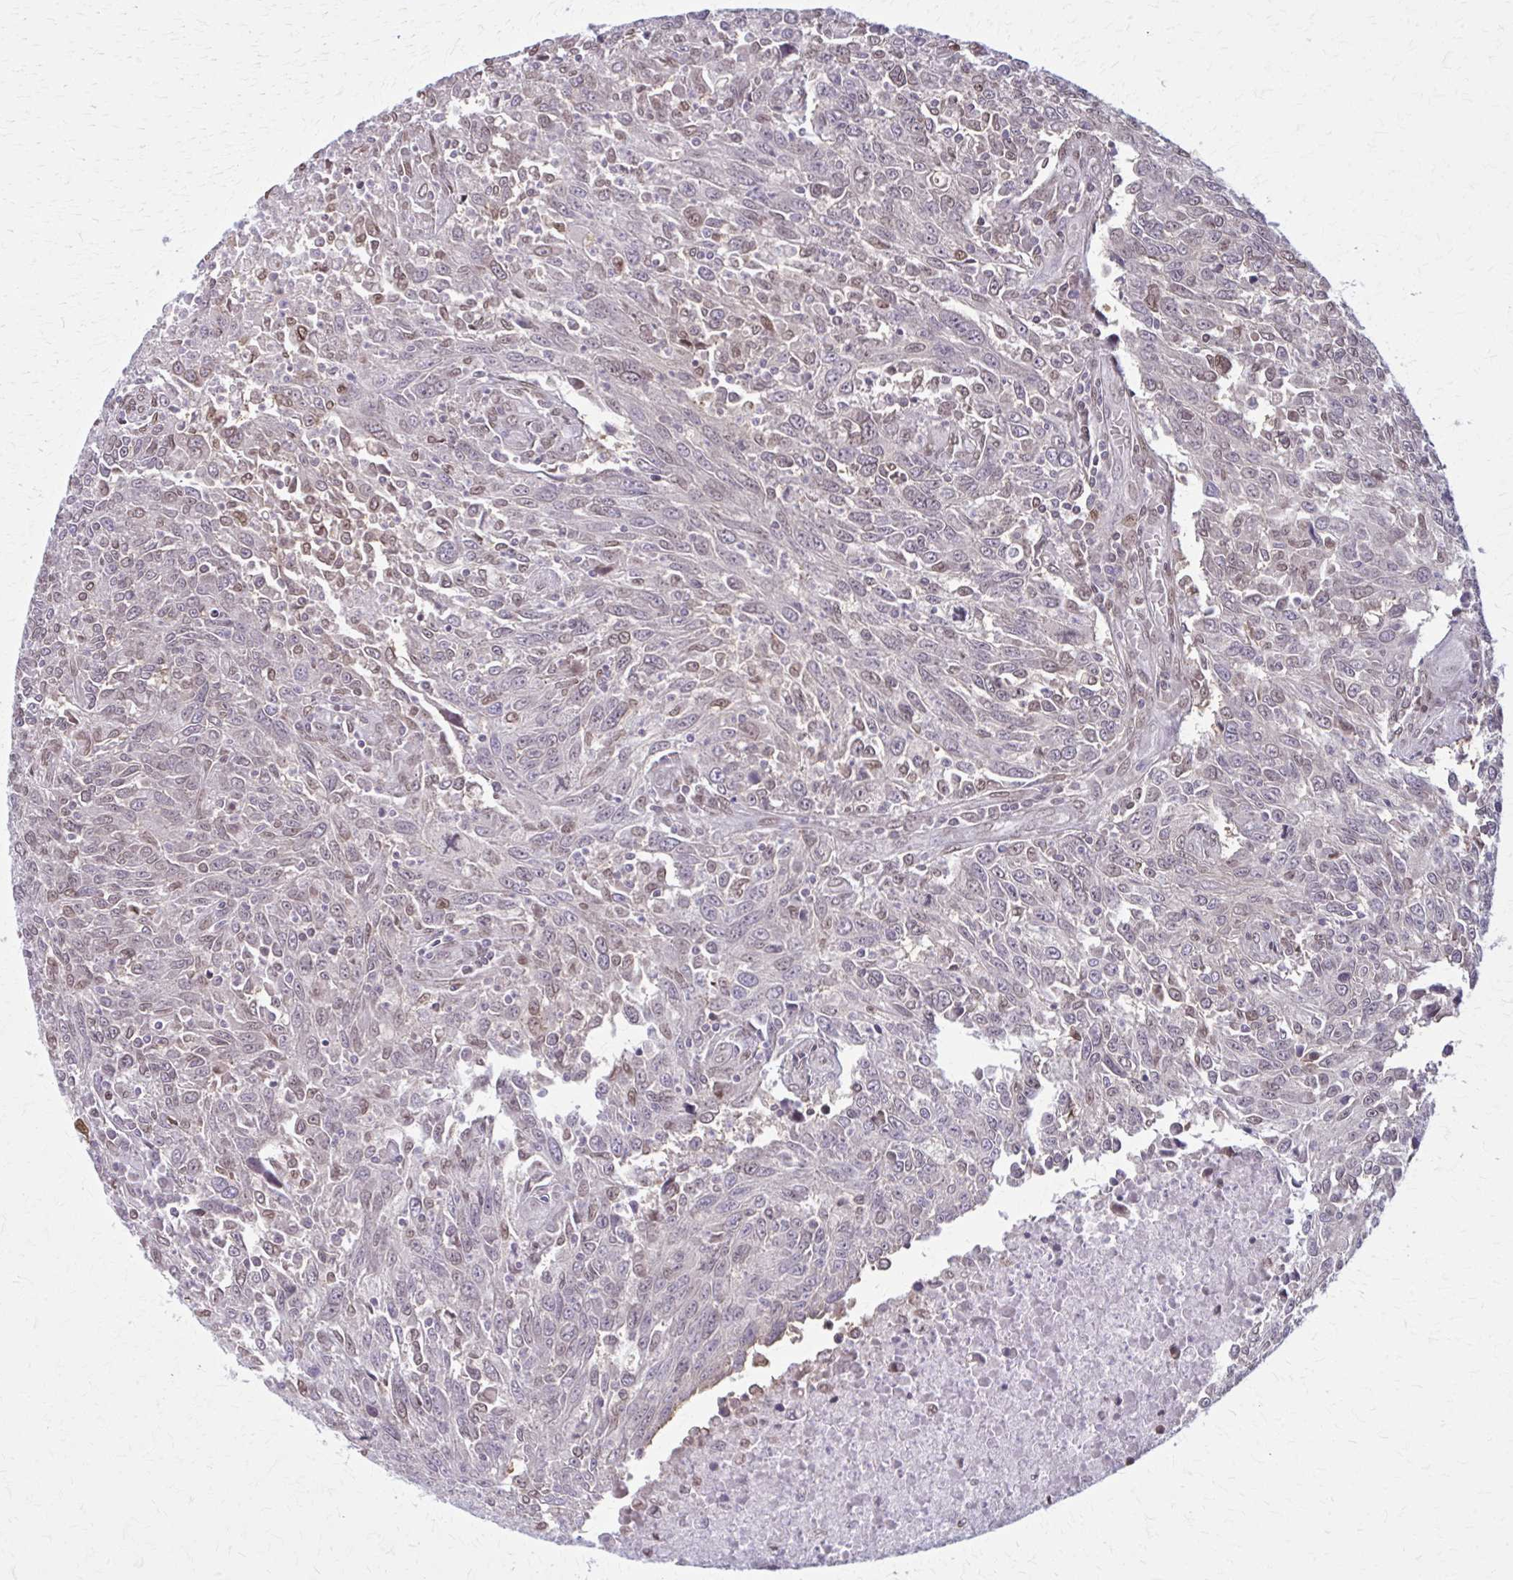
{"staining": {"intensity": "negative", "quantity": "none", "location": "none"}, "tissue": "breast cancer", "cell_type": "Tumor cells", "image_type": "cancer", "snomed": [{"axis": "morphology", "description": "Duct carcinoma"}, {"axis": "topography", "description": "Breast"}], "caption": "Image shows no protein expression in tumor cells of breast cancer (infiltrating ductal carcinoma) tissue. (Brightfield microscopy of DAB immunohistochemistry at high magnification).", "gene": "MDH1", "patient": {"sex": "female", "age": 50}}